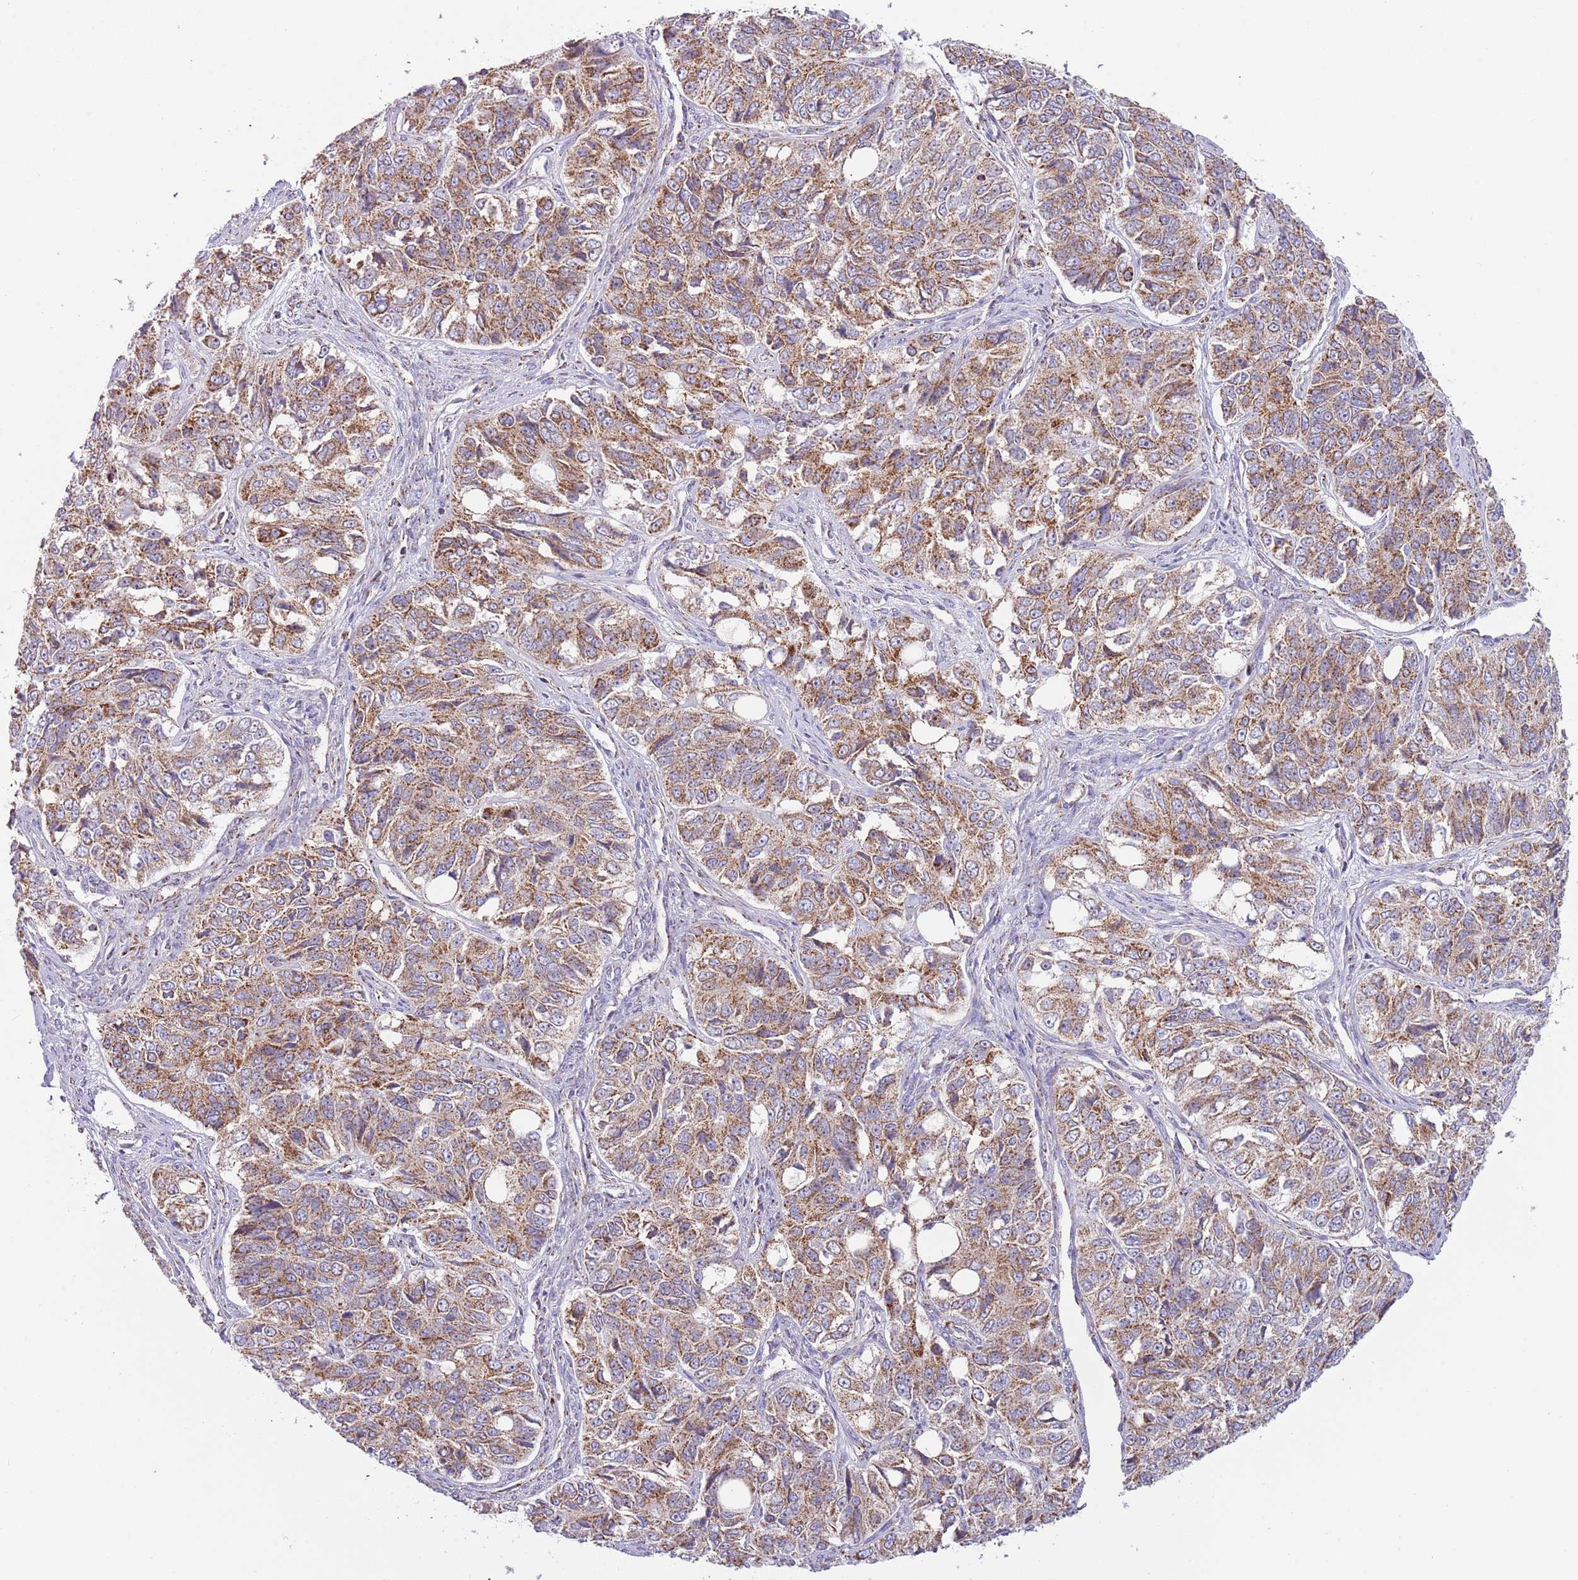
{"staining": {"intensity": "moderate", "quantity": ">75%", "location": "cytoplasmic/membranous"}, "tissue": "ovarian cancer", "cell_type": "Tumor cells", "image_type": "cancer", "snomed": [{"axis": "morphology", "description": "Carcinoma, endometroid"}, {"axis": "topography", "description": "Ovary"}], "caption": "Ovarian cancer tissue displays moderate cytoplasmic/membranous expression in approximately >75% of tumor cells", "gene": "LHX6", "patient": {"sex": "female", "age": 51}}